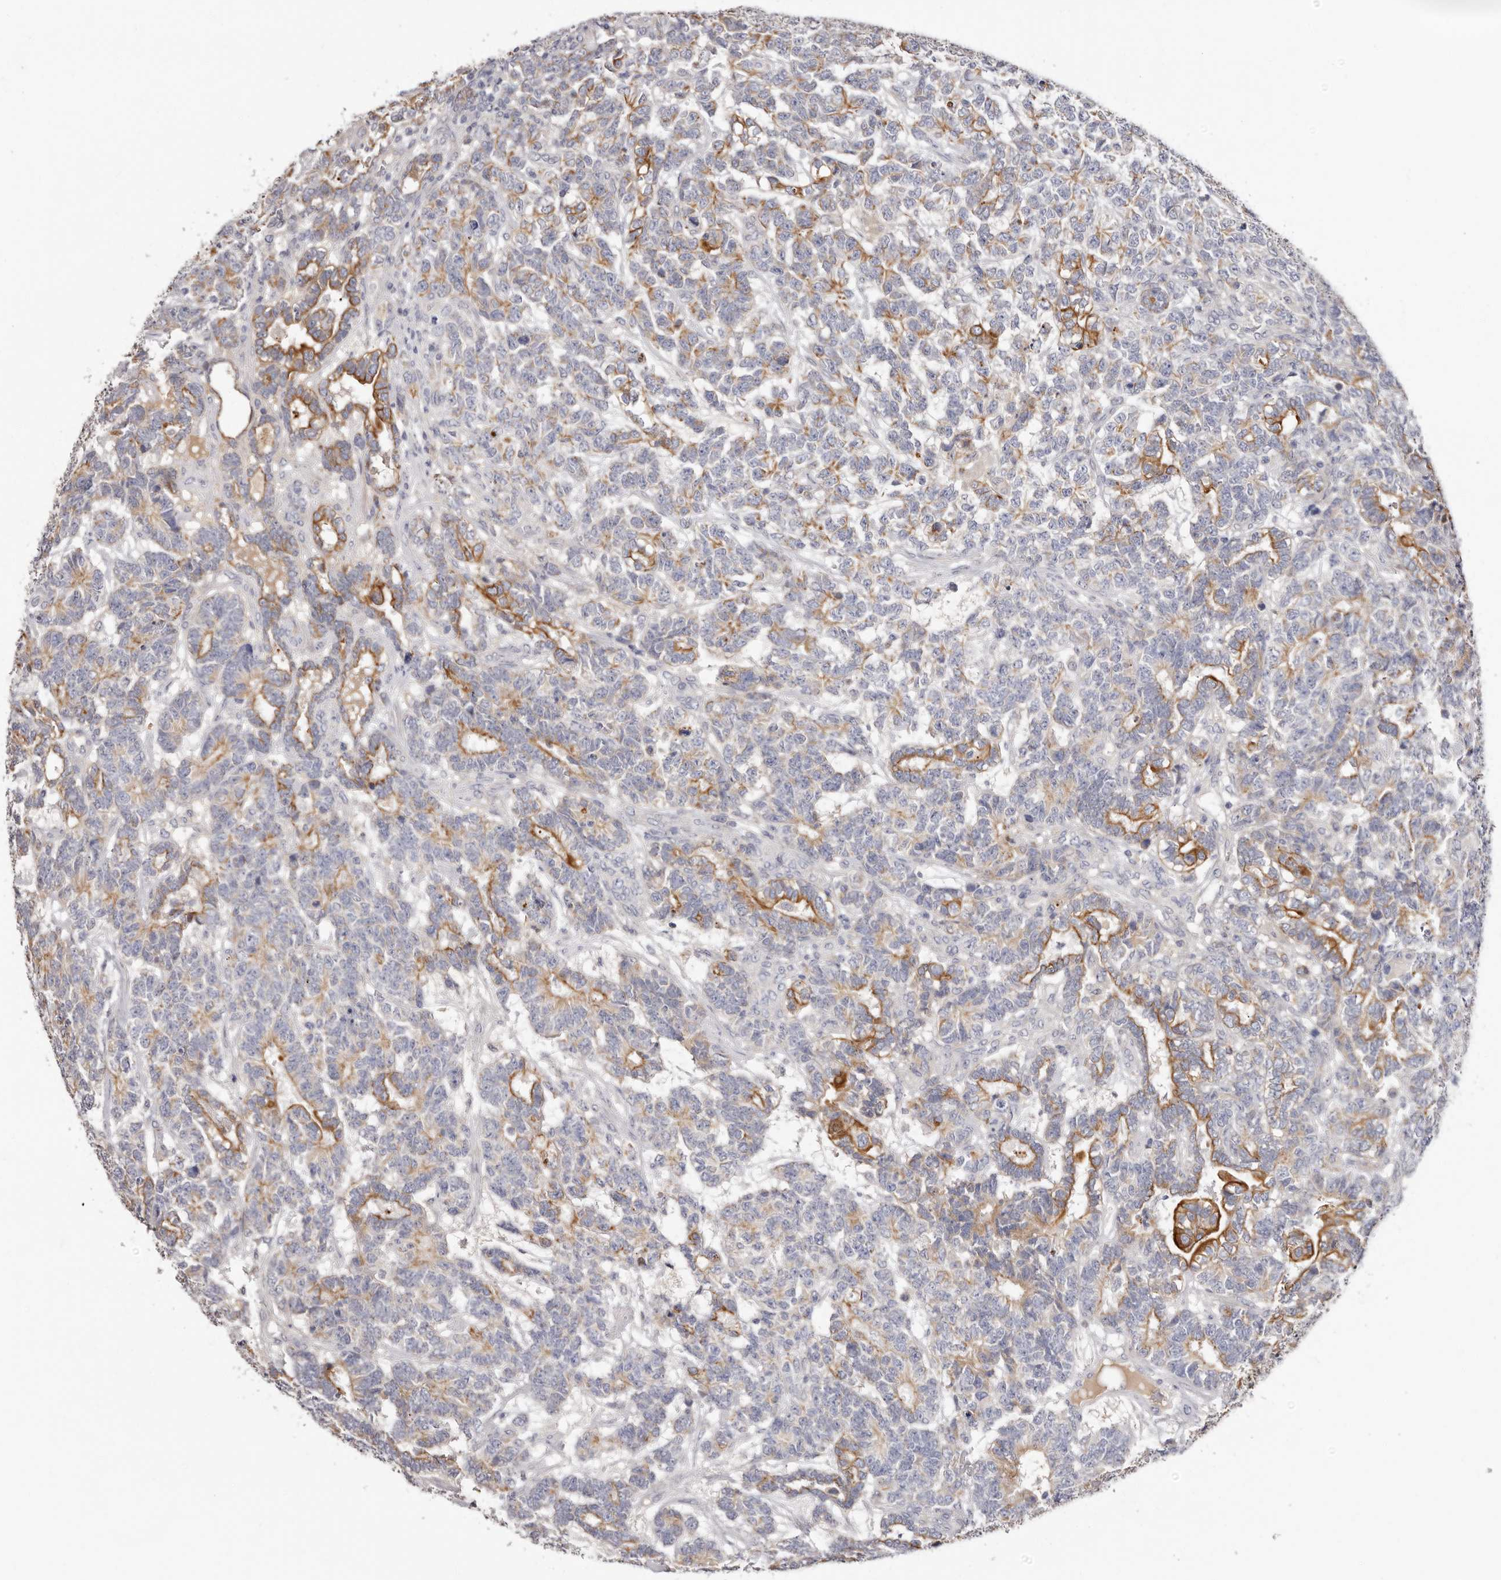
{"staining": {"intensity": "moderate", "quantity": "25%-75%", "location": "cytoplasmic/membranous"}, "tissue": "testis cancer", "cell_type": "Tumor cells", "image_type": "cancer", "snomed": [{"axis": "morphology", "description": "Carcinoma, Embryonal, NOS"}, {"axis": "topography", "description": "Testis"}], "caption": "Moderate cytoplasmic/membranous expression is appreciated in approximately 25%-75% of tumor cells in testis embryonal carcinoma. The staining was performed using DAB to visualize the protein expression in brown, while the nuclei were stained in blue with hematoxylin (Magnification: 20x).", "gene": "STK16", "patient": {"sex": "male", "age": 26}}